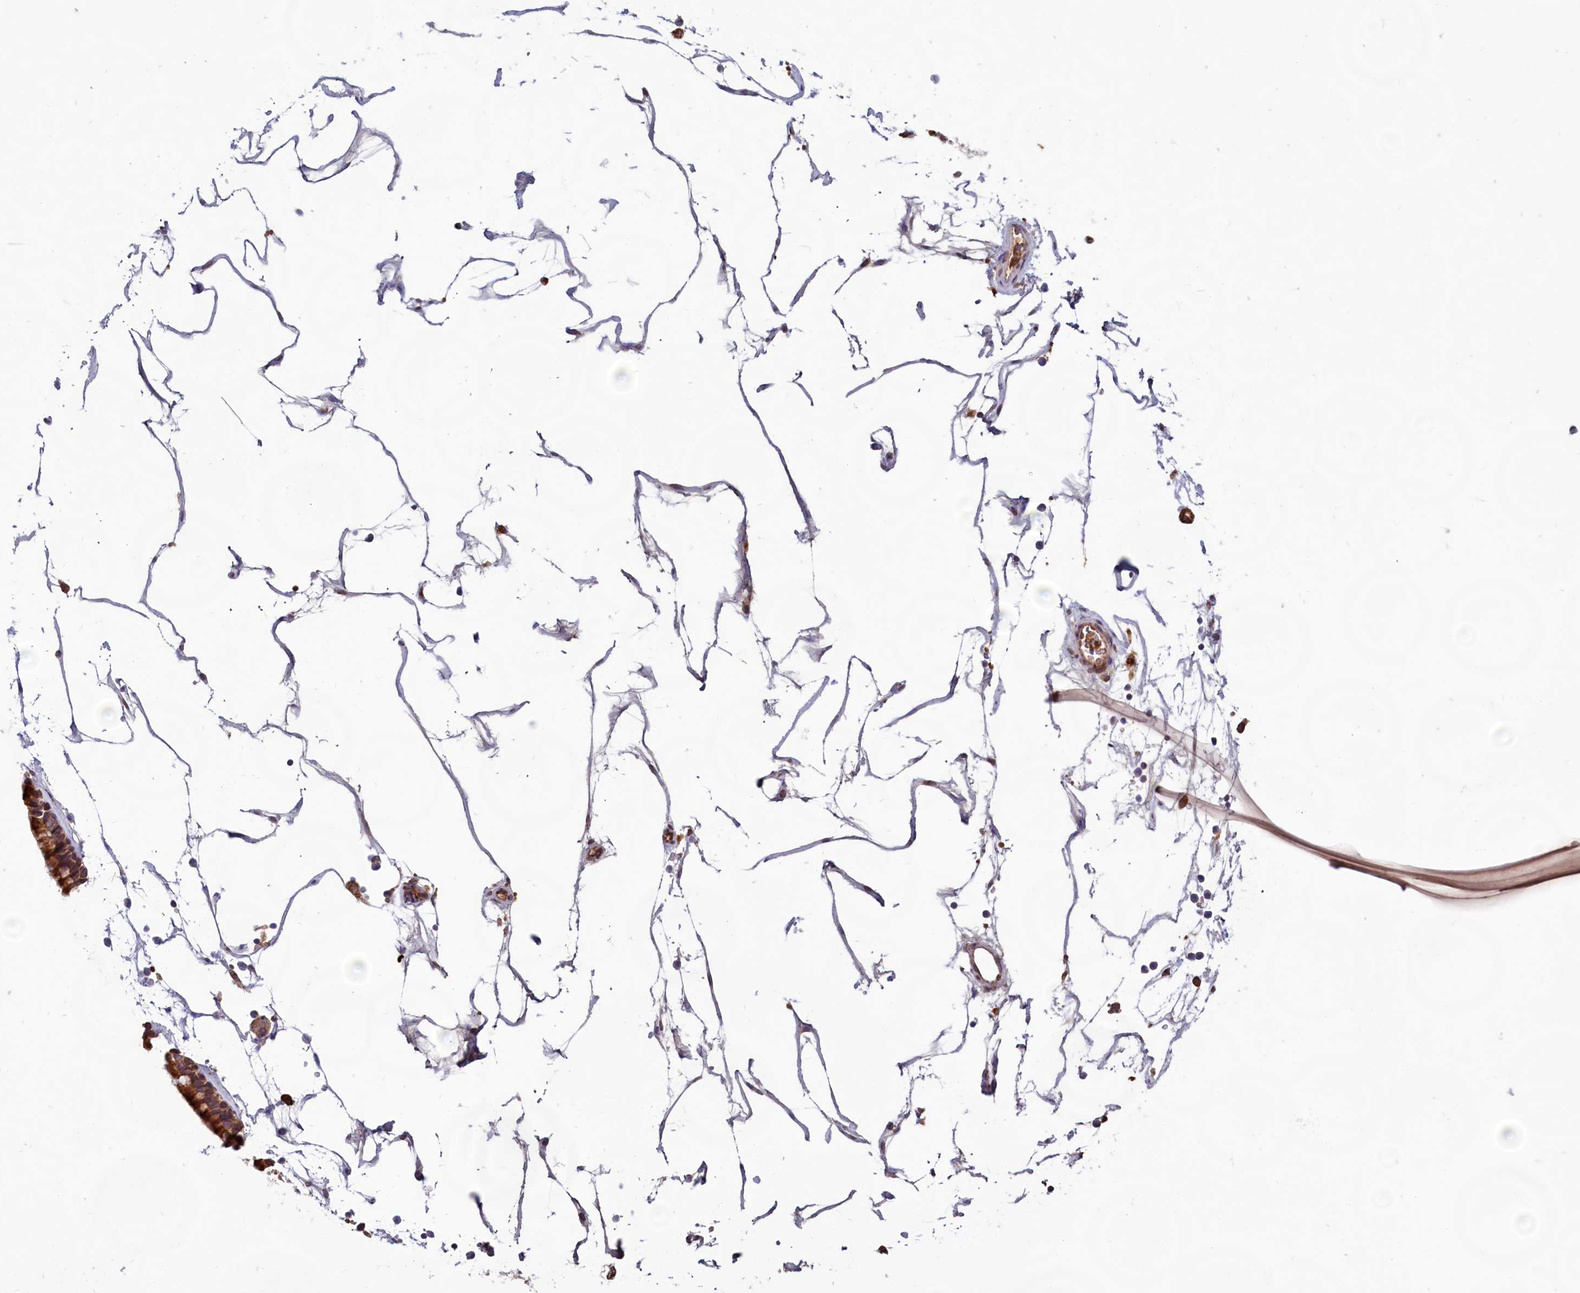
{"staining": {"intensity": "strong", "quantity": ">75%", "location": "cytoplasmic/membranous"}, "tissue": "nasopharynx", "cell_type": "Respiratory epithelial cells", "image_type": "normal", "snomed": [{"axis": "morphology", "description": "Normal tissue, NOS"}, {"axis": "topography", "description": "Nasopharynx"}], "caption": "A histopathology image of human nasopharynx stained for a protein demonstrates strong cytoplasmic/membranous brown staining in respiratory epithelial cells.", "gene": "TBC1D19", "patient": {"sex": "male", "age": 64}}